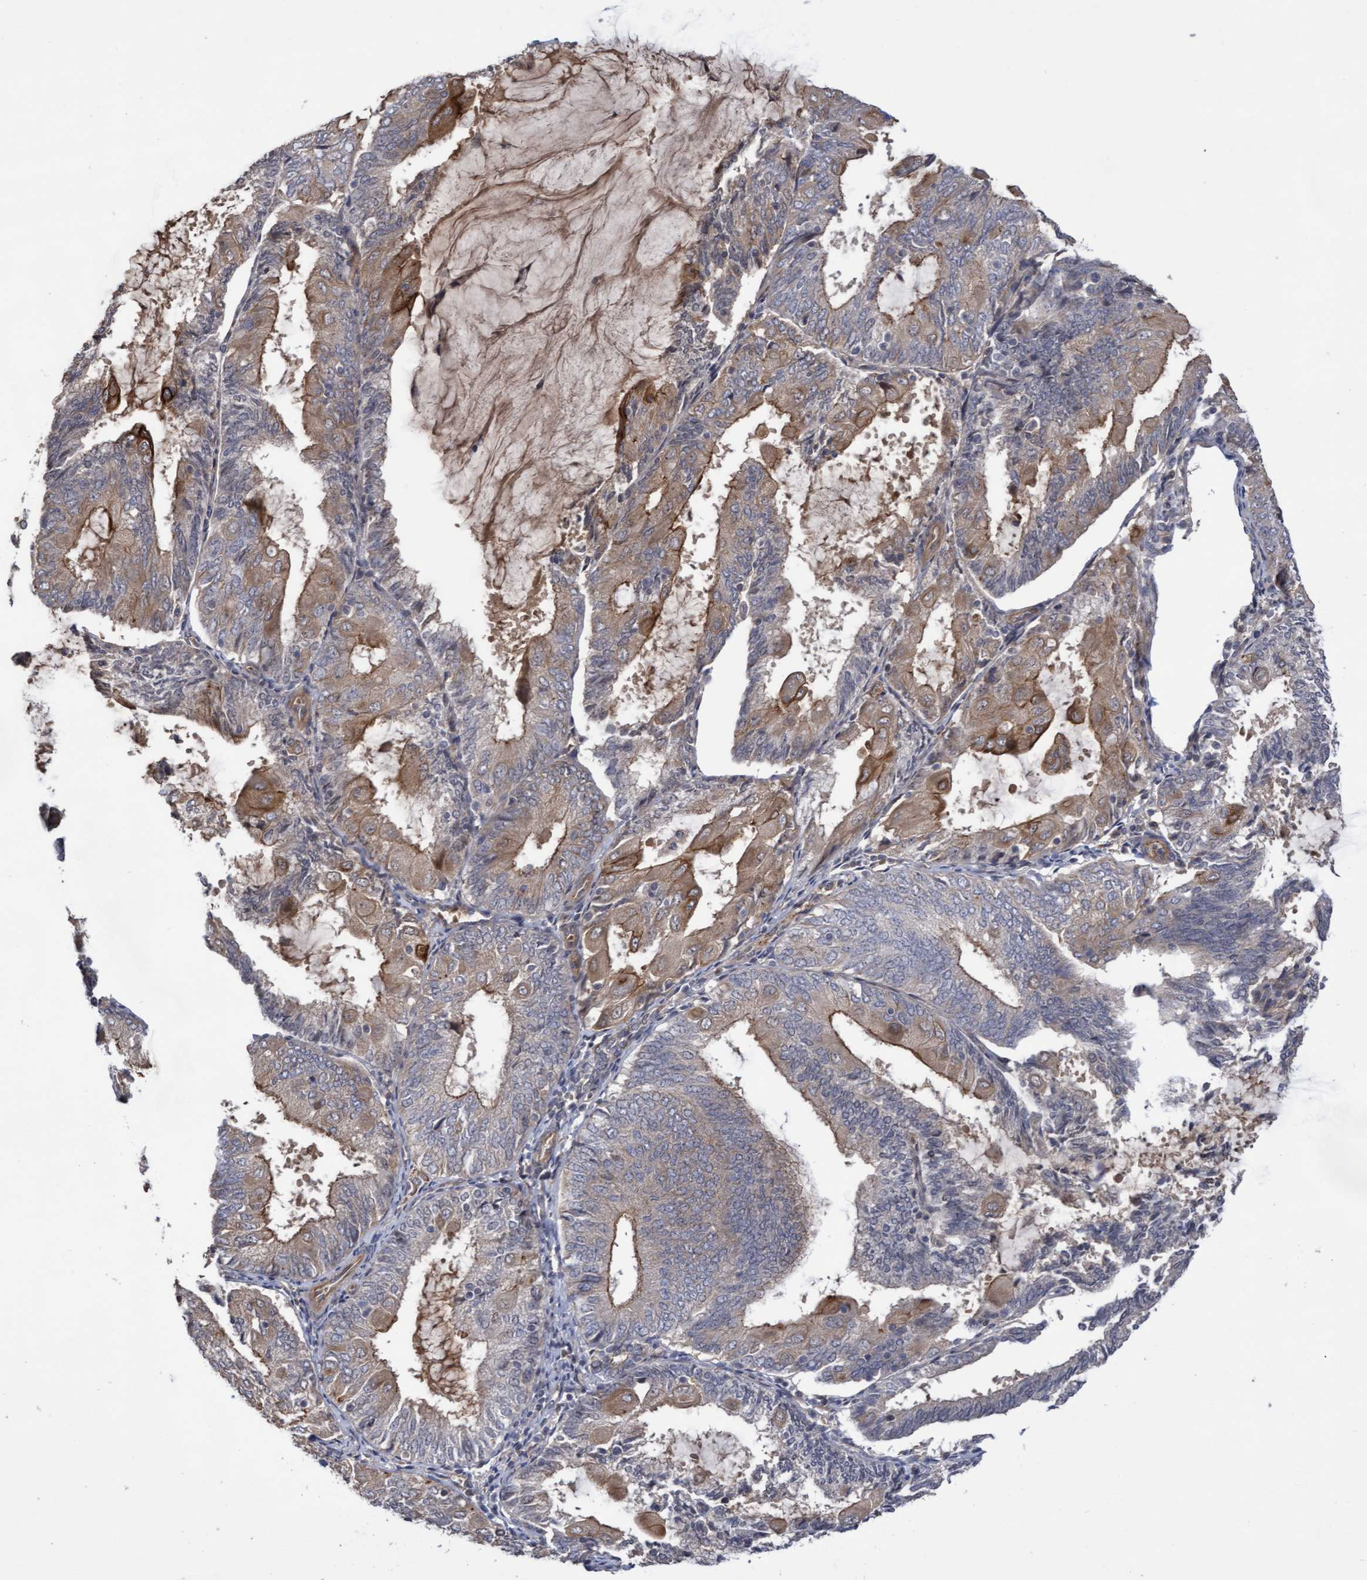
{"staining": {"intensity": "weak", "quantity": "25%-75%", "location": "cytoplasmic/membranous"}, "tissue": "endometrial cancer", "cell_type": "Tumor cells", "image_type": "cancer", "snomed": [{"axis": "morphology", "description": "Adenocarcinoma, NOS"}, {"axis": "topography", "description": "Endometrium"}], "caption": "Brown immunohistochemical staining in adenocarcinoma (endometrial) demonstrates weak cytoplasmic/membranous positivity in about 25%-75% of tumor cells.", "gene": "COBL", "patient": {"sex": "female", "age": 81}}